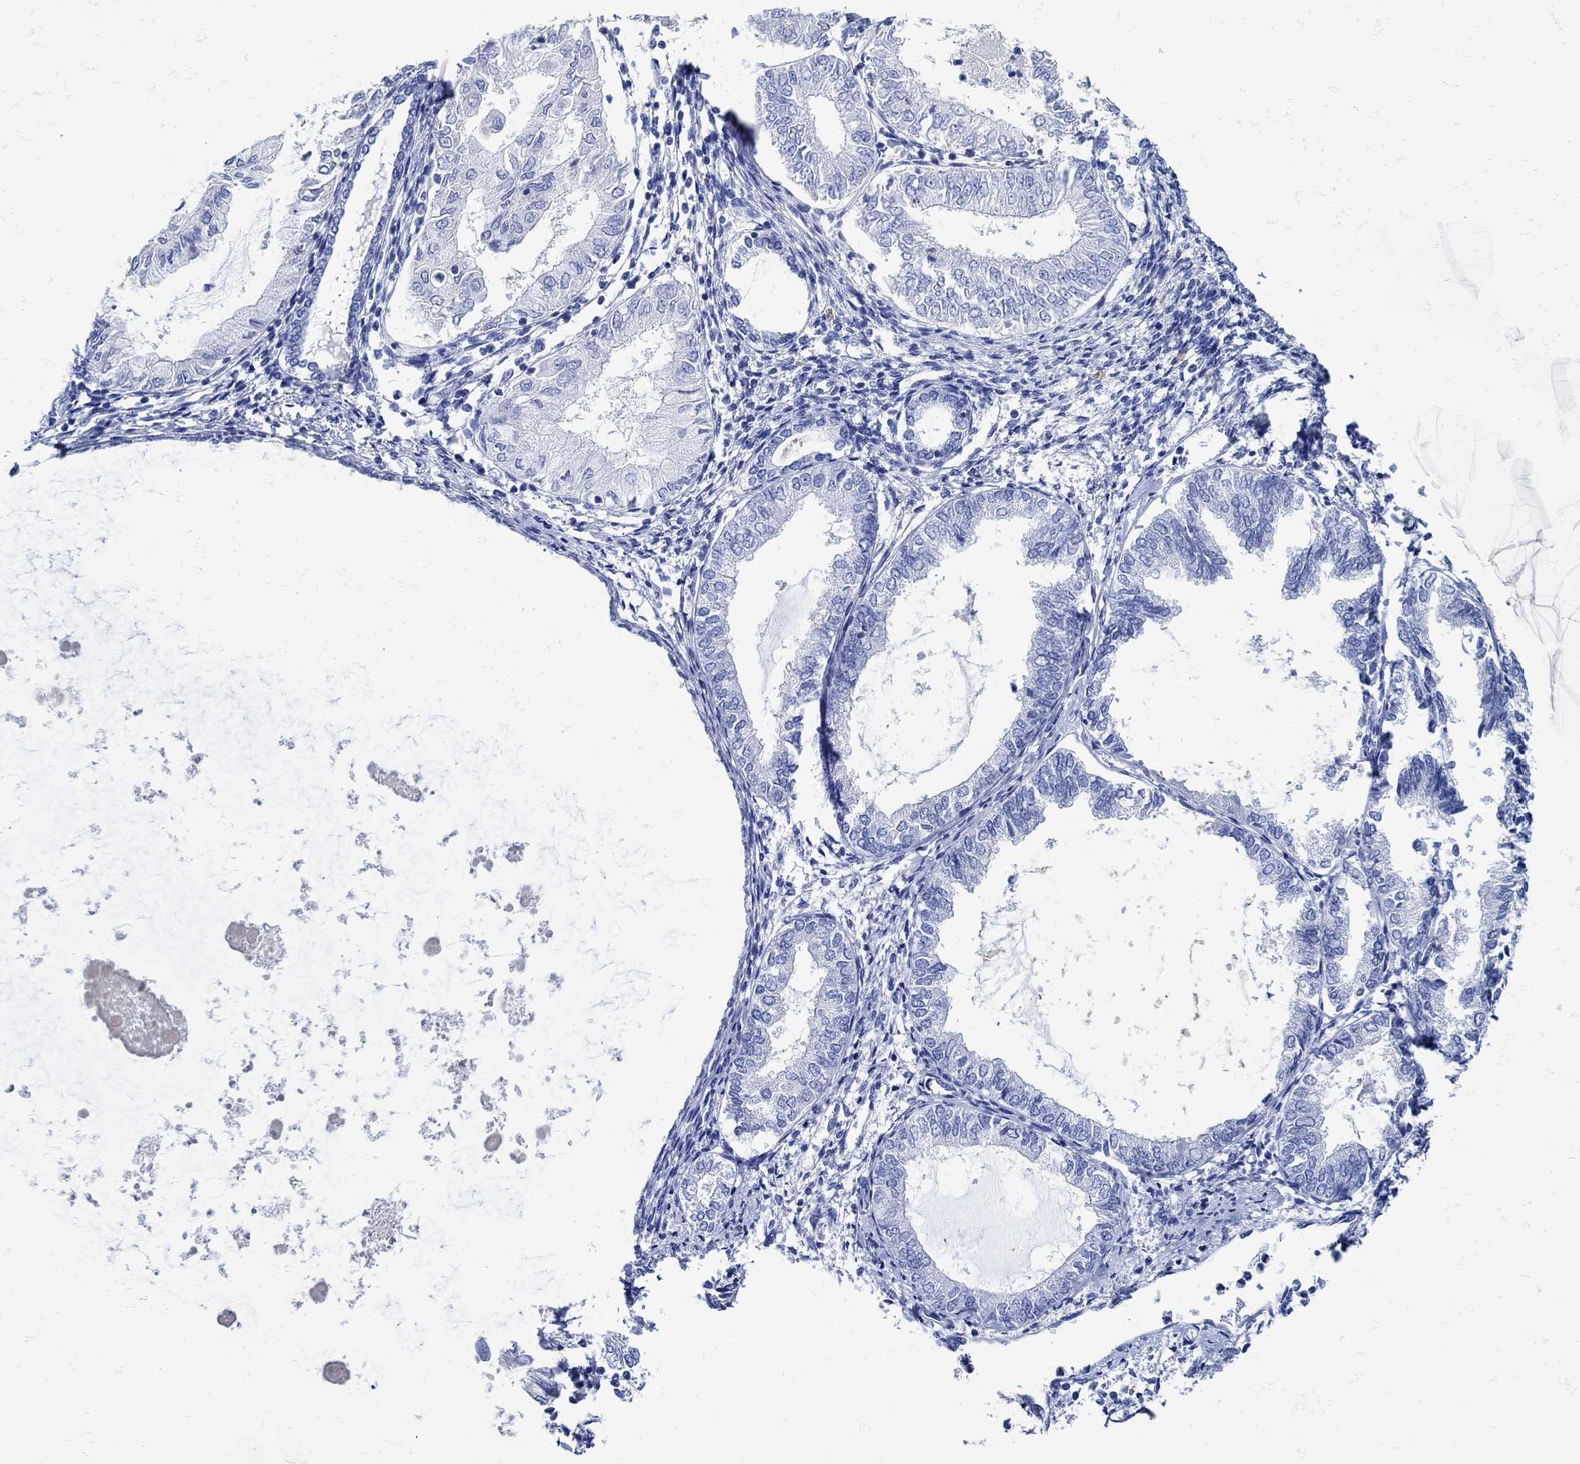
{"staining": {"intensity": "negative", "quantity": "none", "location": "none"}, "tissue": "endometrial cancer", "cell_type": "Tumor cells", "image_type": "cancer", "snomed": [{"axis": "morphology", "description": "Adenocarcinoma, NOS"}, {"axis": "topography", "description": "Endometrium"}], "caption": "Adenocarcinoma (endometrial) was stained to show a protein in brown. There is no significant expression in tumor cells. The staining is performed using DAB (3,3'-diaminobenzidine) brown chromogen with nuclei counter-stained in using hematoxylin.", "gene": "NOS1", "patient": {"sex": "female", "age": 68}}